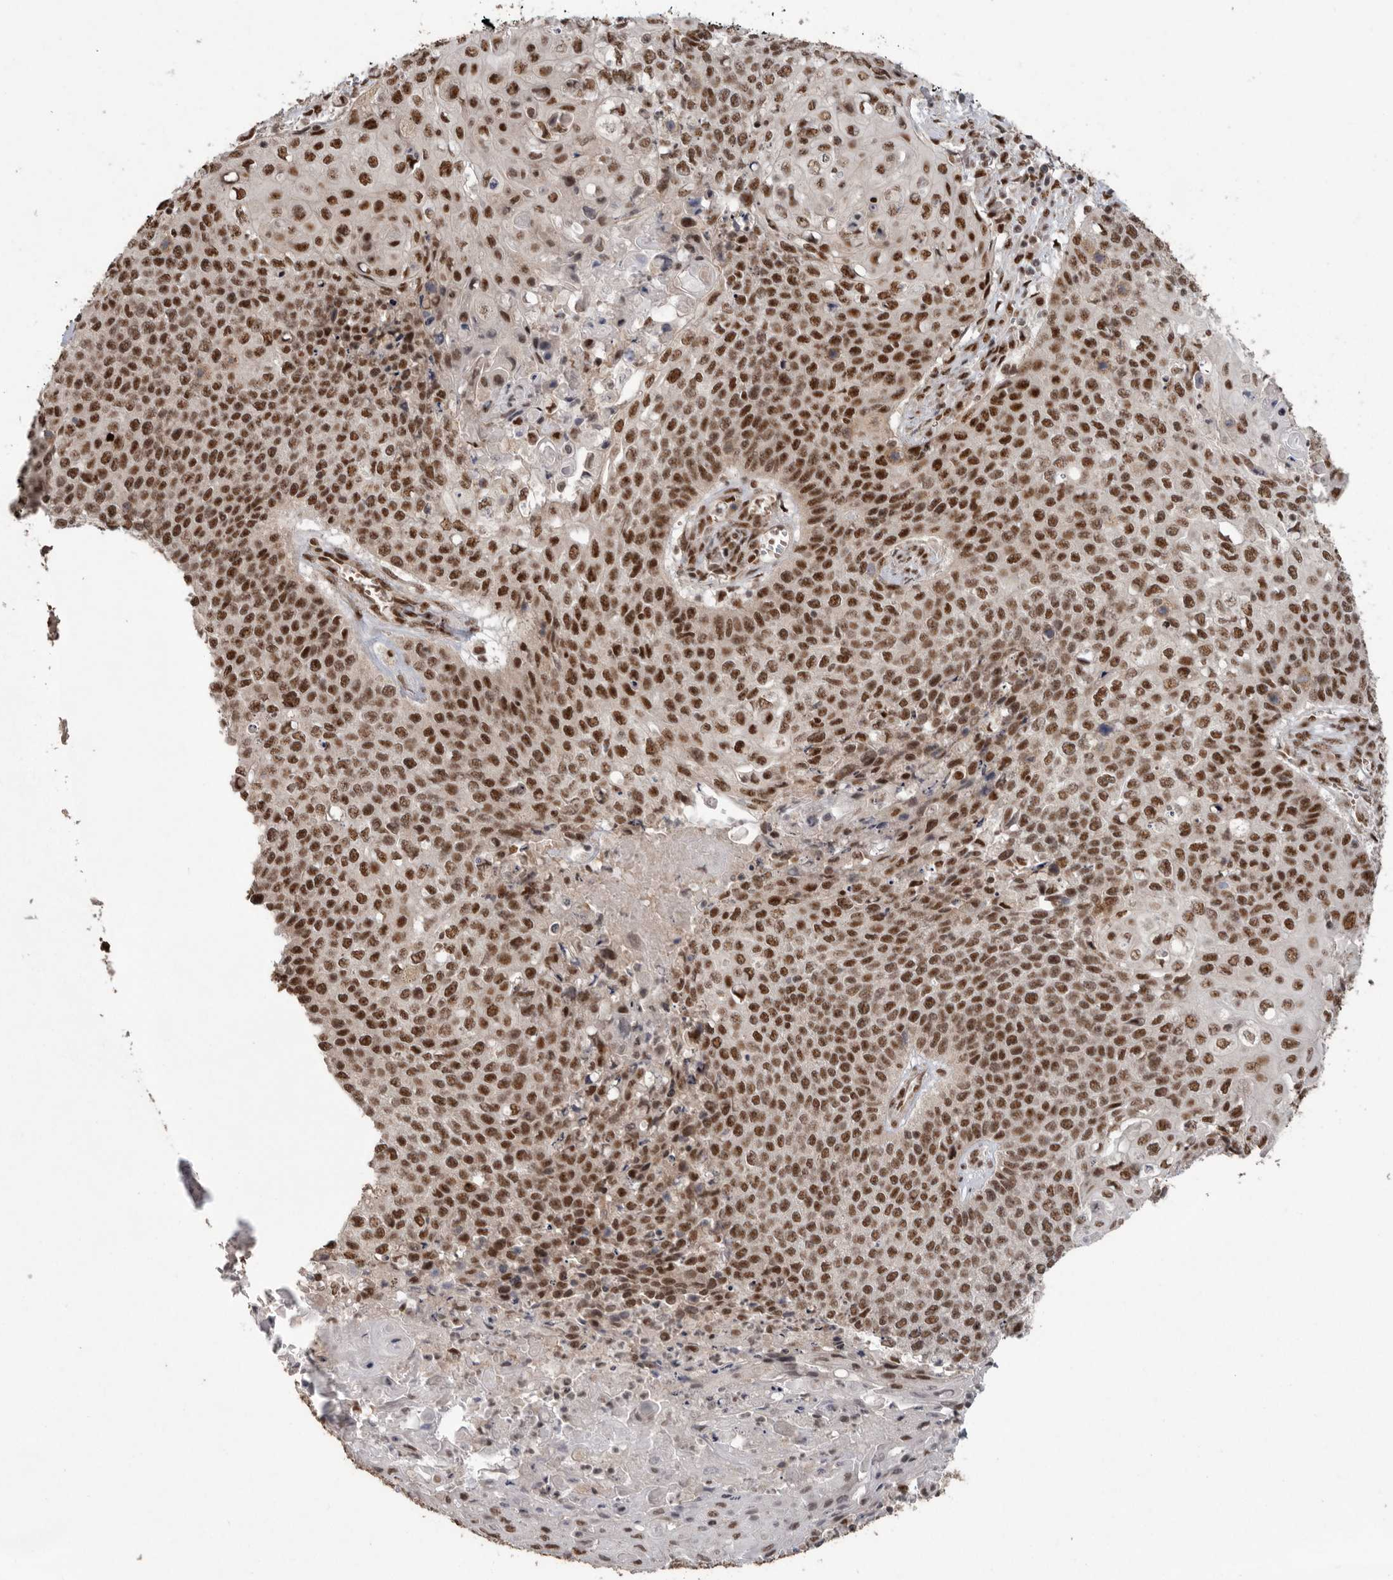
{"staining": {"intensity": "strong", "quantity": ">75%", "location": "nuclear"}, "tissue": "cervical cancer", "cell_type": "Tumor cells", "image_type": "cancer", "snomed": [{"axis": "morphology", "description": "Squamous cell carcinoma, NOS"}, {"axis": "topography", "description": "Cervix"}], "caption": "Brown immunohistochemical staining in human cervical cancer demonstrates strong nuclear positivity in approximately >75% of tumor cells.", "gene": "PPP1R10", "patient": {"sex": "female", "age": 39}}